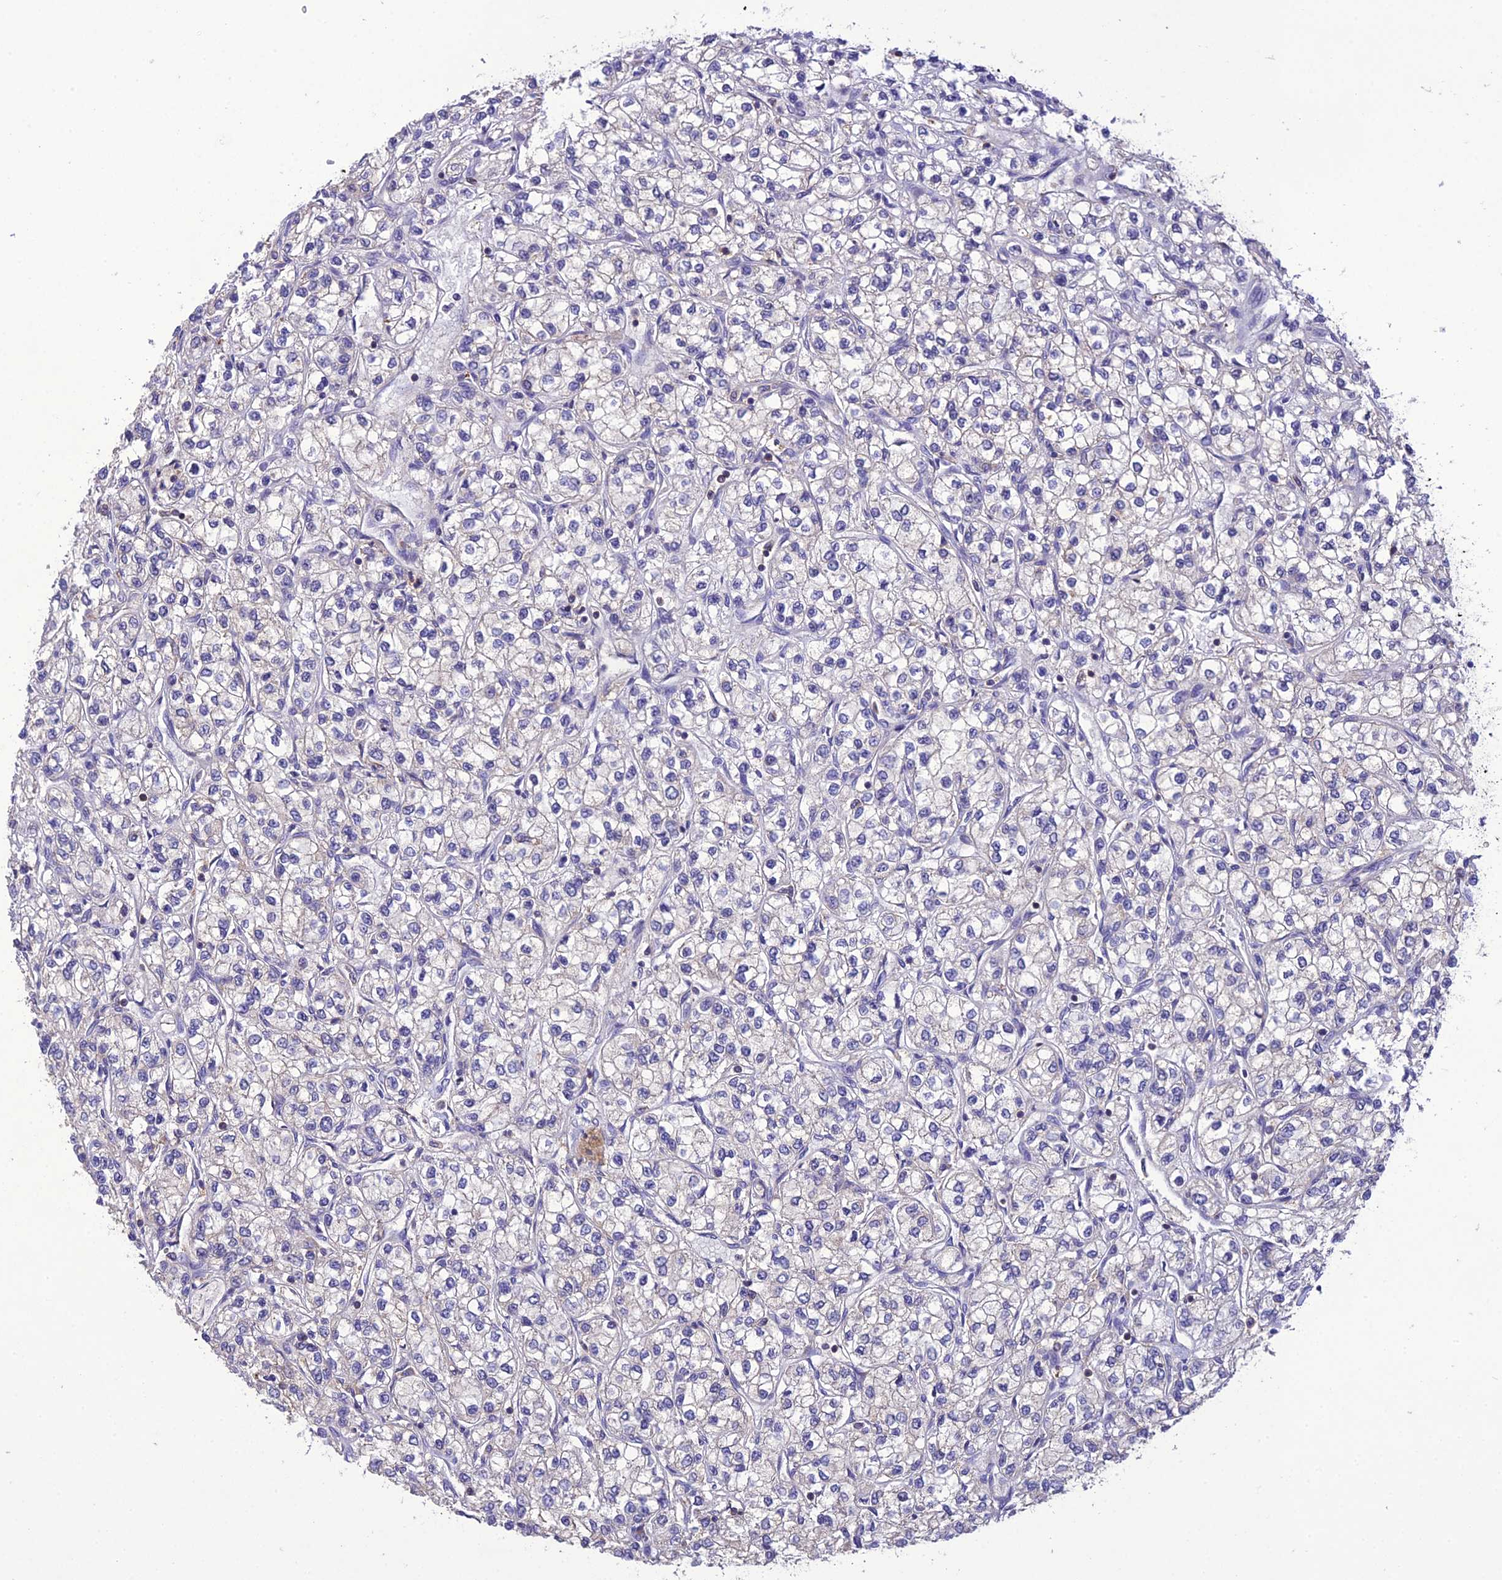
{"staining": {"intensity": "negative", "quantity": "none", "location": "none"}, "tissue": "renal cancer", "cell_type": "Tumor cells", "image_type": "cancer", "snomed": [{"axis": "morphology", "description": "Adenocarcinoma, NOS"}, {"axis": "topography", "description": "Kidney"}], "caption": "Tumor cells are negative for protein expression in human adenocarcinoma (renal). (Immunohistochemistry, brightfield microscopy, high magnification).", "gene": "SNX24", "patient": {"sex": "male", "age": 80}}